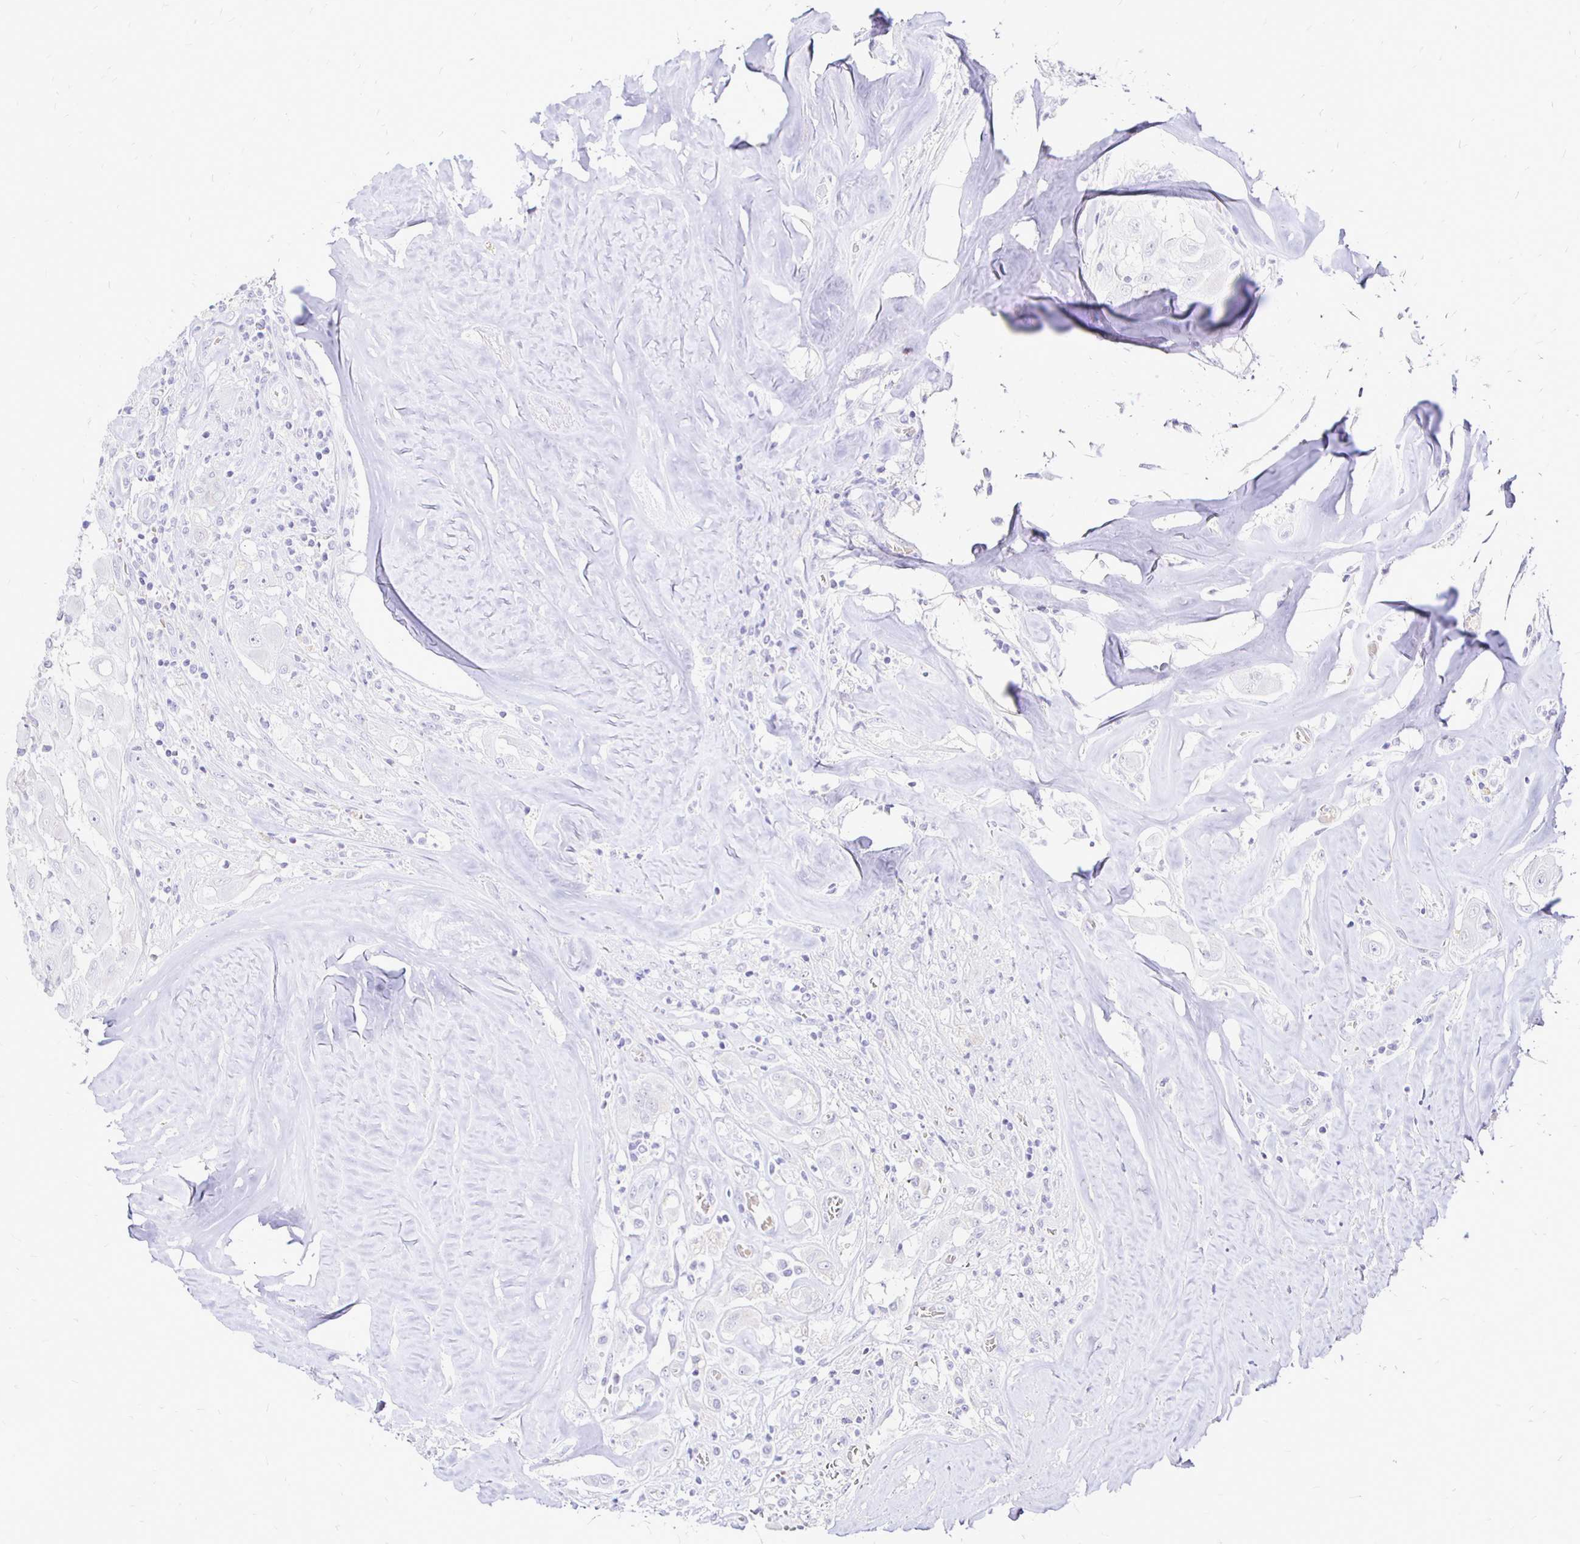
{"staining": {"intensity": "negative", "quantity": "none", "location": "none"}, "tissue": "thyroid cancer", "cell_type": "Tumor cells", "image_type": "cancer", "snomed": [{"axis": "morphology", "description": "Normal tissue, NOS"}, {"axis": "morphology", "description": "Papillary adenocarcinoma, NOS"}, {"axis": "topography", "description": "Thyroid gland"}], "caption": "This histopathology image is of thyroid papillary adenocarcinoma stained with immunohistochemistry to label a protein in brown with the nuclei are counter-stained blue. There is no expression in tumor cells.", "gene": "IRGC", "patient": {"sex": "female", "age": 59}}